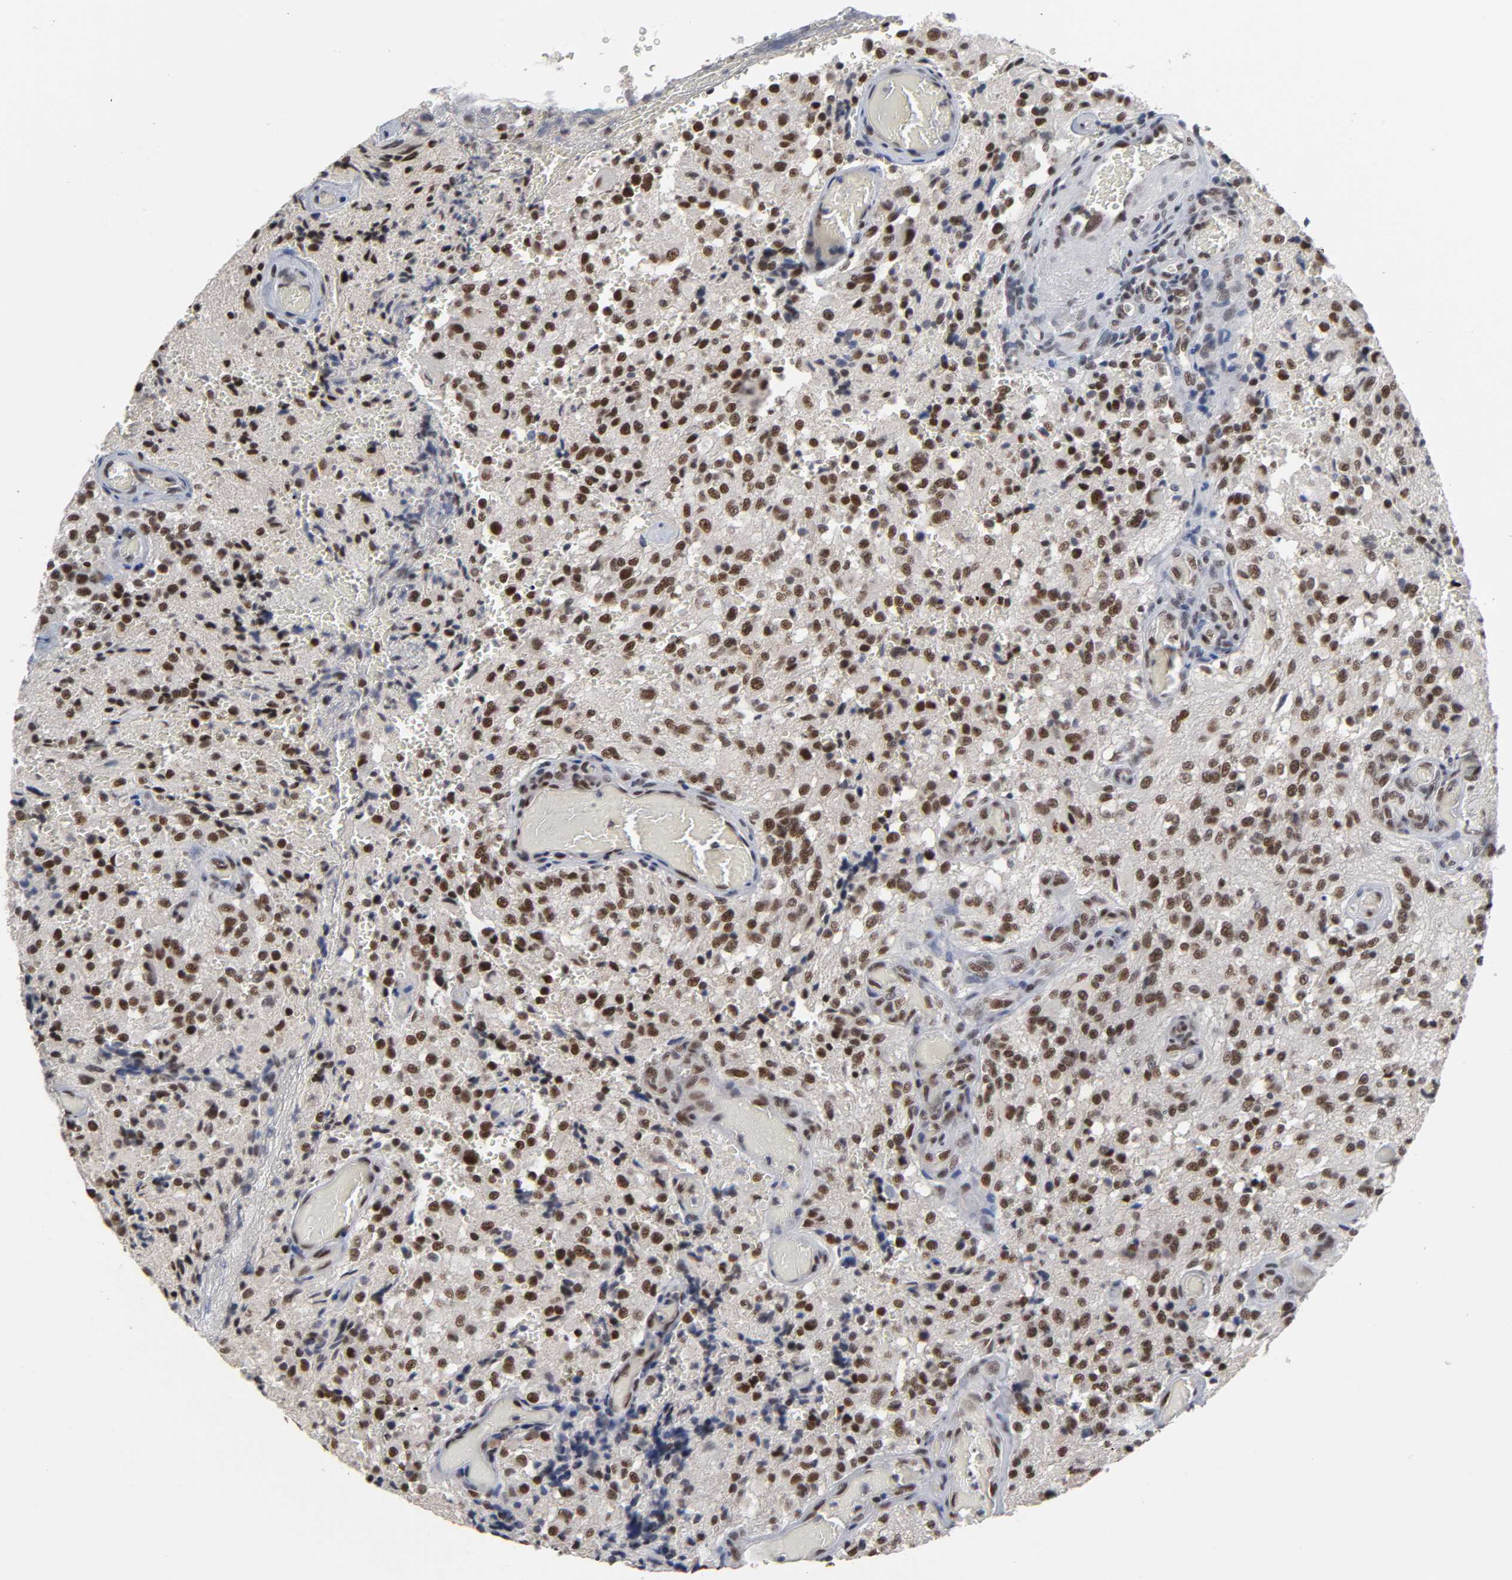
{"staining": {"intensity": "strong", "quantity": "25%-75%", "location": "nuclear"}, "tissue": "glioma", "cell_type": "Tumor cells", "image_type": "cancer", "snomed": [{"axis": "morphology", "description": "Normal tissue, NOS"}, {"axis": "morphology", "description": "Glioma, malignant, High grade"}, {"axis": "topography", "description": "Cerebral cortex"}], "caption": "Protein expression analysis of glioma reveals strong nuclear positivity in about 25%-75% of tumor cells.", "gene": "TRIM33", "patient": {"sex": "male", "age": 56}}